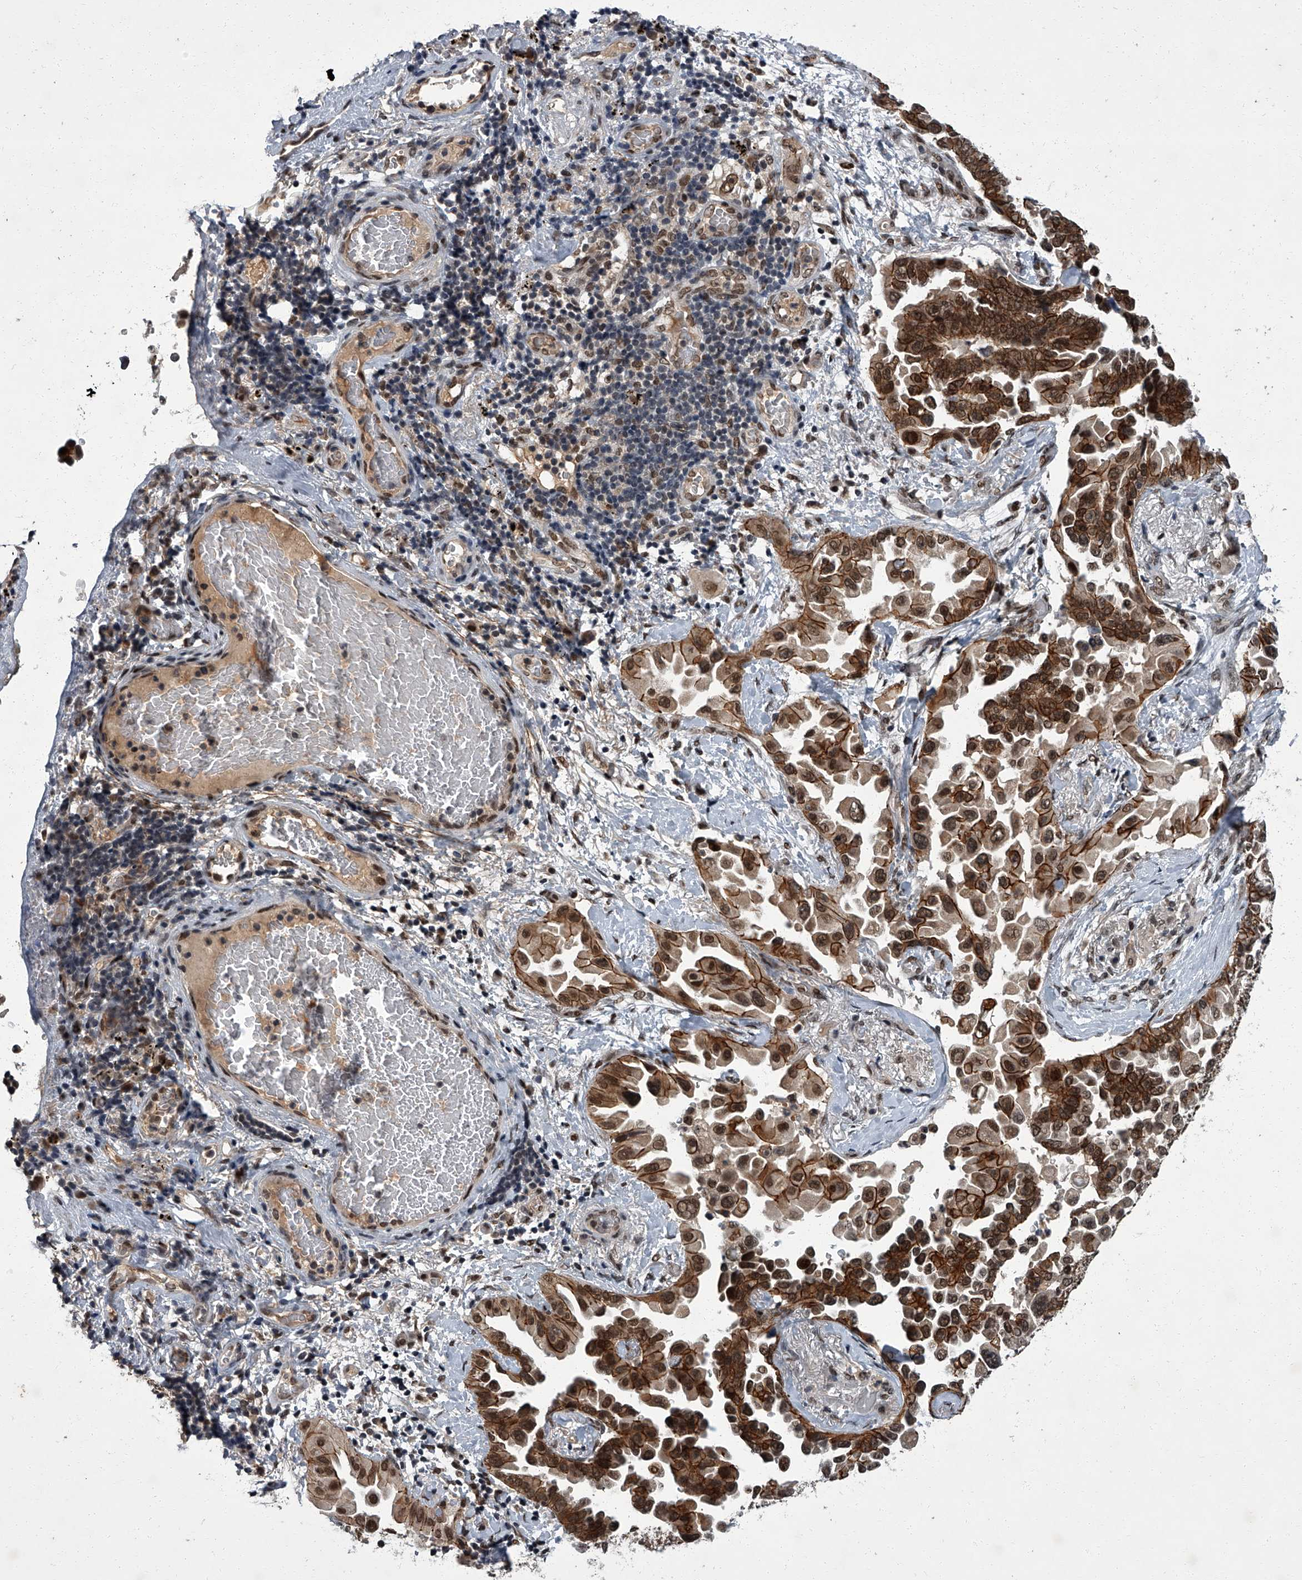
{"staining": {"intensity": "strong", "quantity": ">75%", "location": "cytoplasmic/membranous,nuclear"}, "tissue": "lung cancer", "cell_type": "Tumor cells", "image_type": "cancer", "snomed": [{"axis": "morphology", "description": "Adenocarcinoma, NOS"}, {"axis": "topography", "description": "Lung"}], "caption": "The histopathology image reveals a brown stain indicating the presence of a protein in the cytoplasmic/membranous and nuclear of tumor cells in lung adenocarcinoma.", "gene": "ZNF518B", "patient": {"sex": "female", "age": 67}}